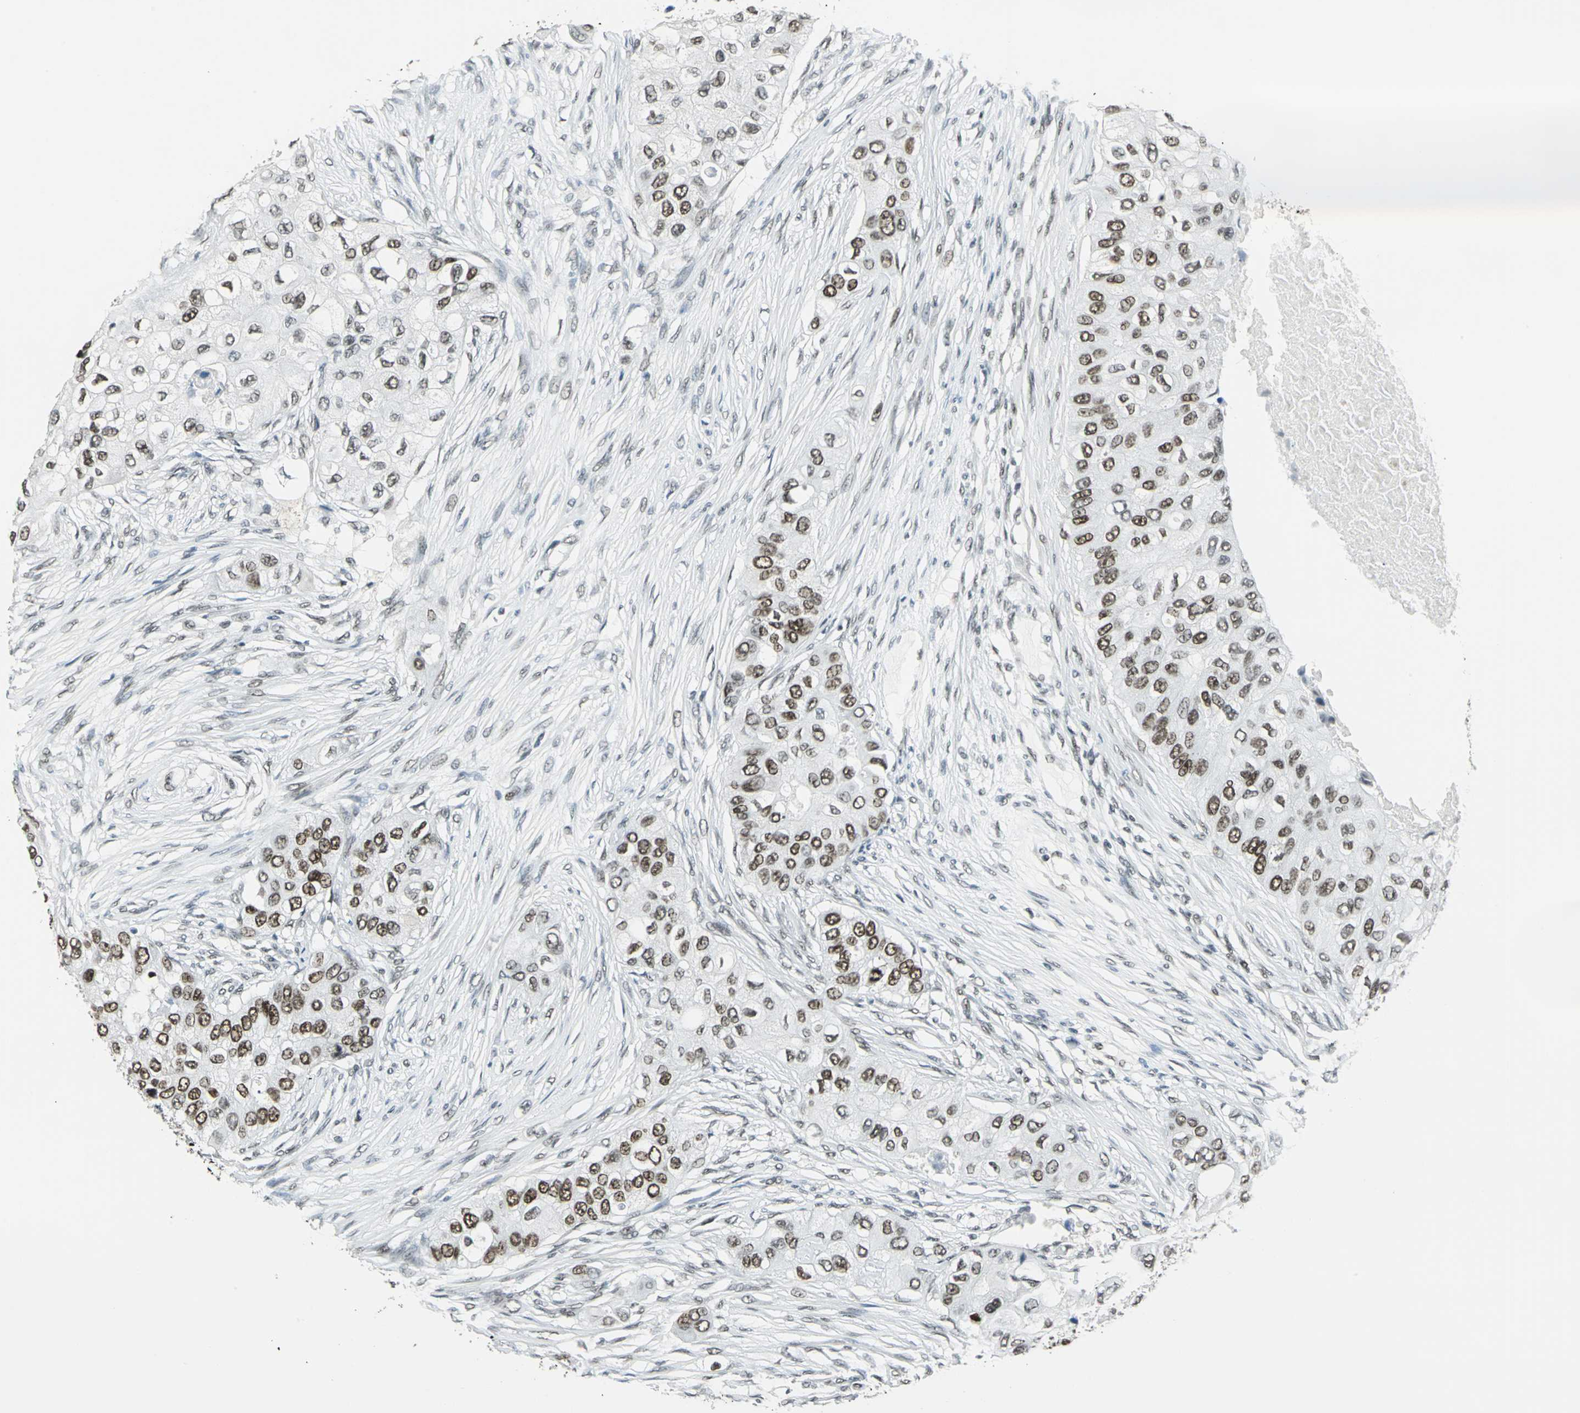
{"staining": {"intensity": "strong", "quantity": ">75%", "location": "nuclear"}, "tissue": "breast cancer", "cell_type": "Tumor cells", "image_type": "cancer", "snomed": [{"axis": "morphology", "description": "Normal tissue, NOS"}, {"axis": "morphology", "description": "Duct carcinoma"}, {"axis": "topography", "description": "Breast"}], "caption": "Protein expression analysis of breast cancer displays strong nuclear staining in about >75% of tumor cells.", "gene": "ADNP", "patient": {"sex": "female", "age": 49}}